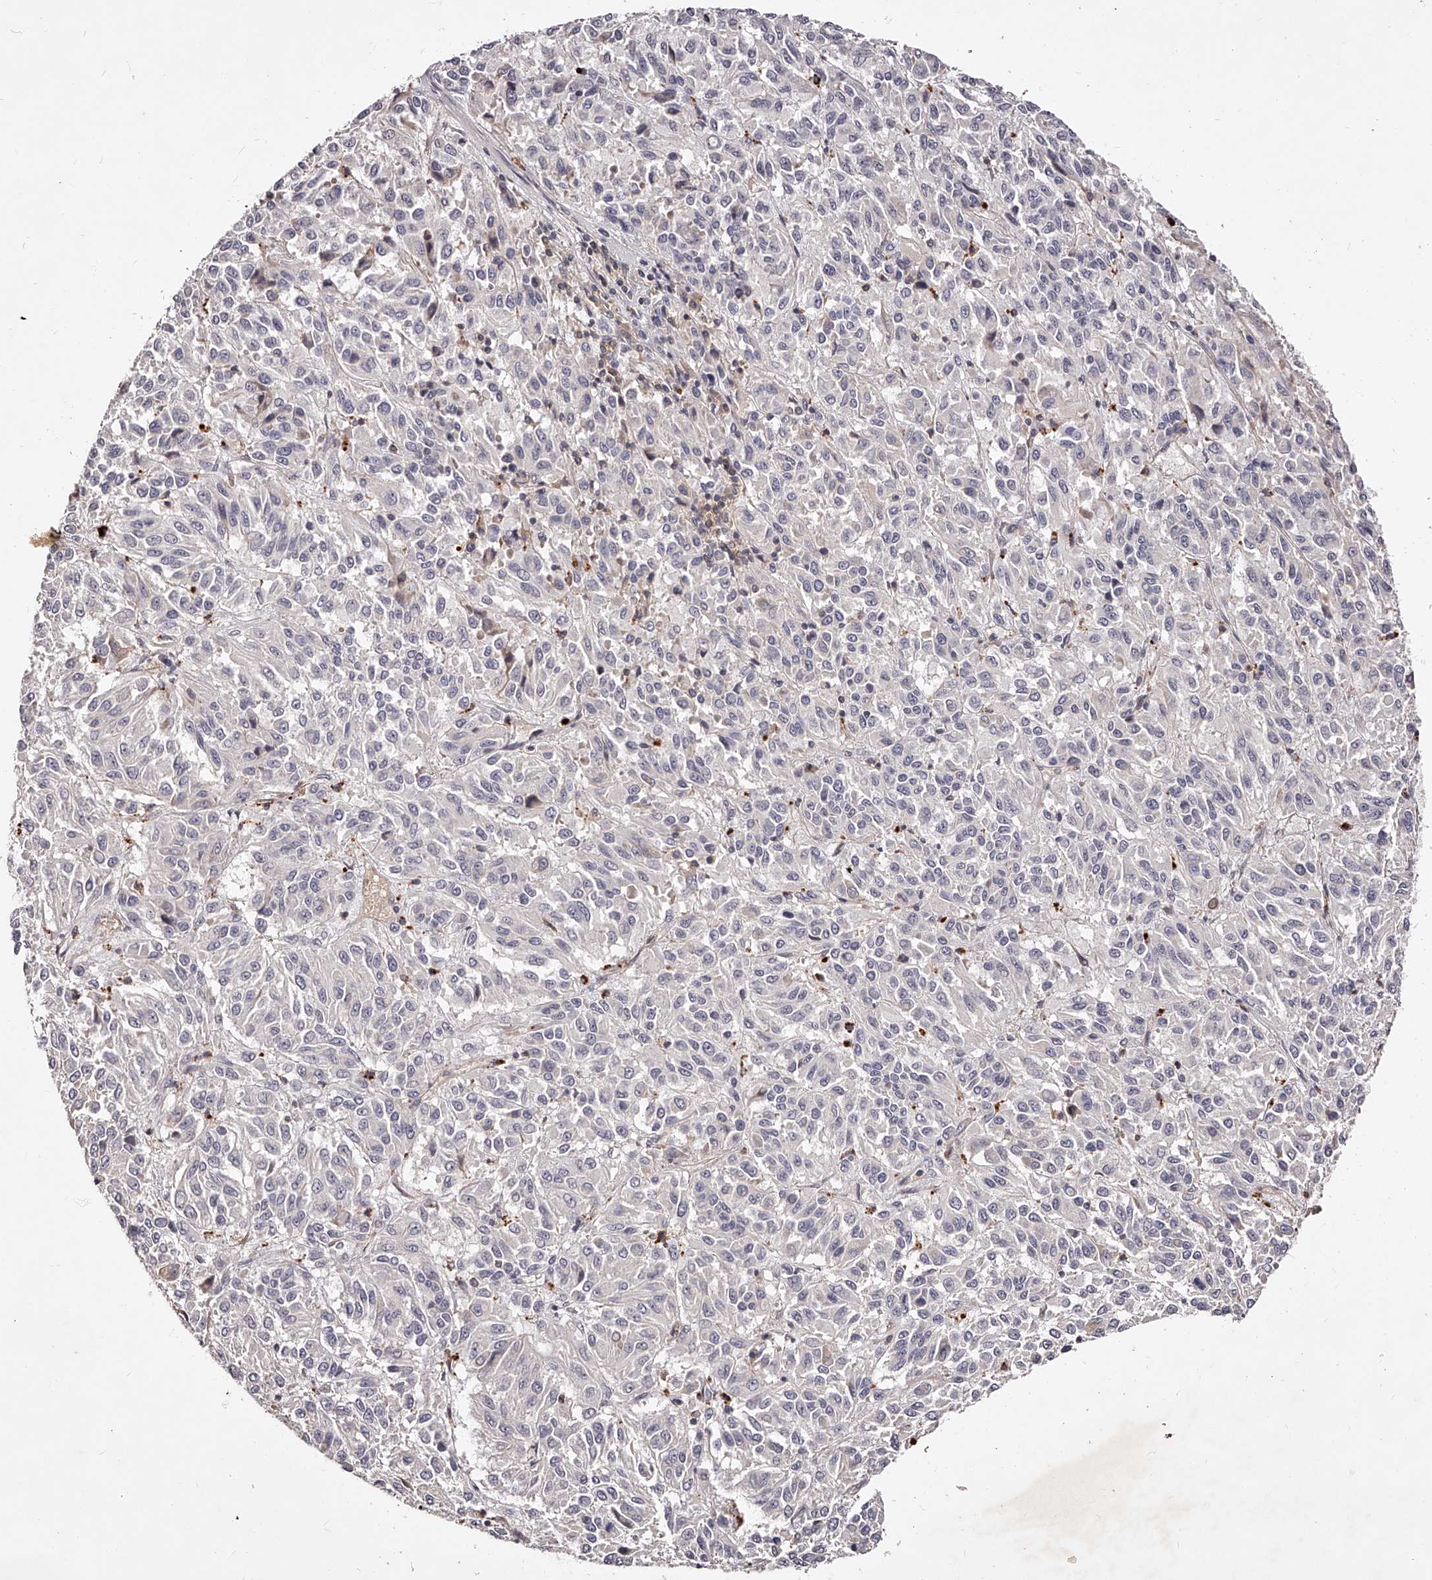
{"staining": {"intensity": "negative", "quantity": "none", "location": "none"}, "tissue": "melanoma", "cell_type": "Tumor cells", "image_type": "cancer", "snomed": [{"axis": "morphology", "description": "Malignant melanoma, Metastatic site"}, {"axis": "topography", "description": "Lung"}], "caption": "Tumor cells show no significant positivity in malignant melanoma (metastatic site).", "gene": "PHACTR1", "patient": {"sex": "male", "age": 64}}